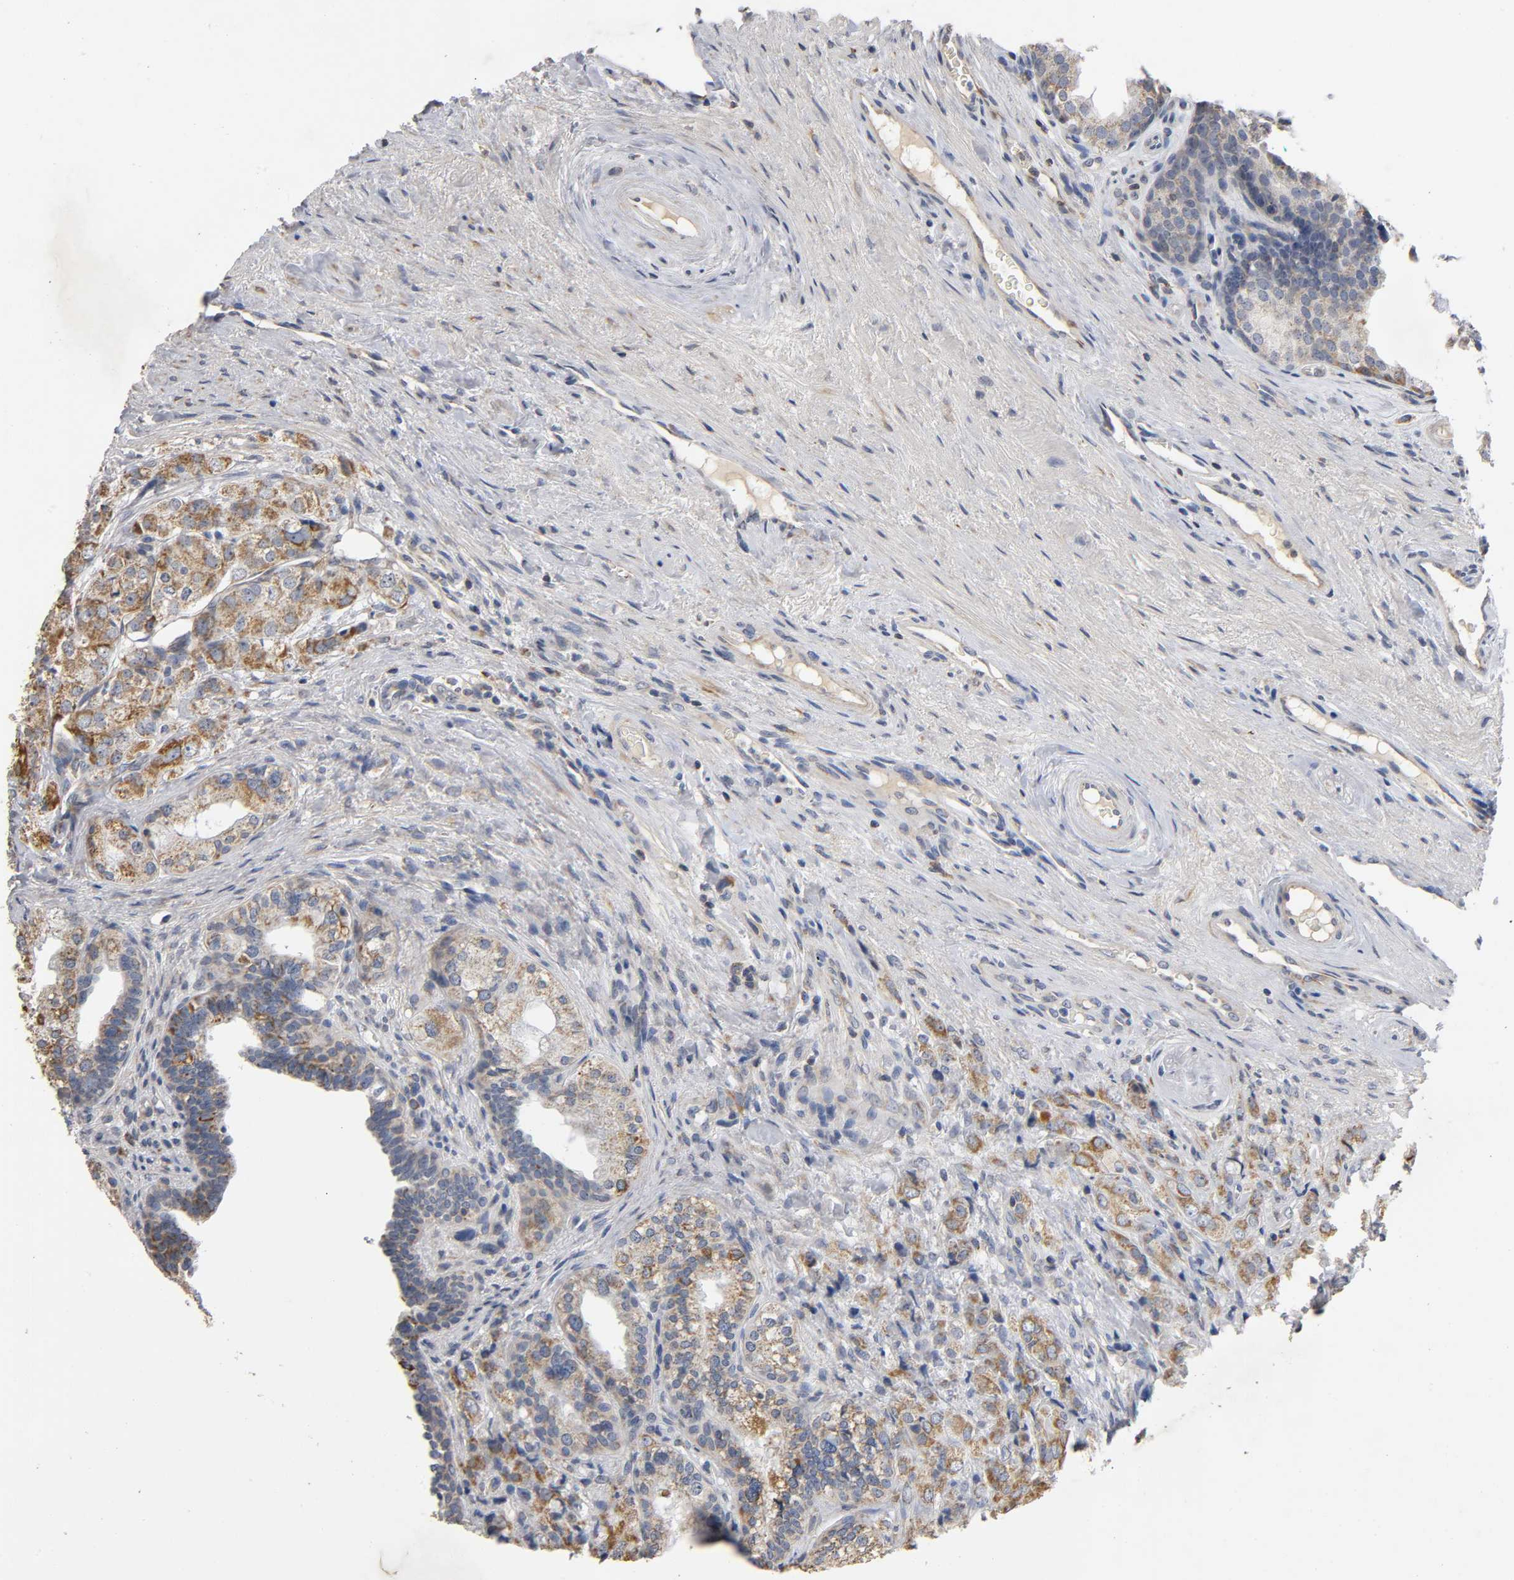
{"staining": {"intensity": "moderate", "quantity": ">75%", "location": "cytoplasmic/membranous"}, "tissue": "prostate cancer", "cell_type": "Tumor cells", "image_type": "cancer", "snomed": [{"axis": "morphology", "description": "Adenocarcinoma, High grade"}, {"axis": "topography", "description": "Prostate"}], "caption": "Immunohistochemical staining of human prostate cancer (high-grade adenocarcinoma) demonstrates medium levels of moderate cytoplasmic/membranous protein positivity in approximately >75% of tumor cells.", "gene": "SYT16", "patient": {"sex": "male", "age": 68}}